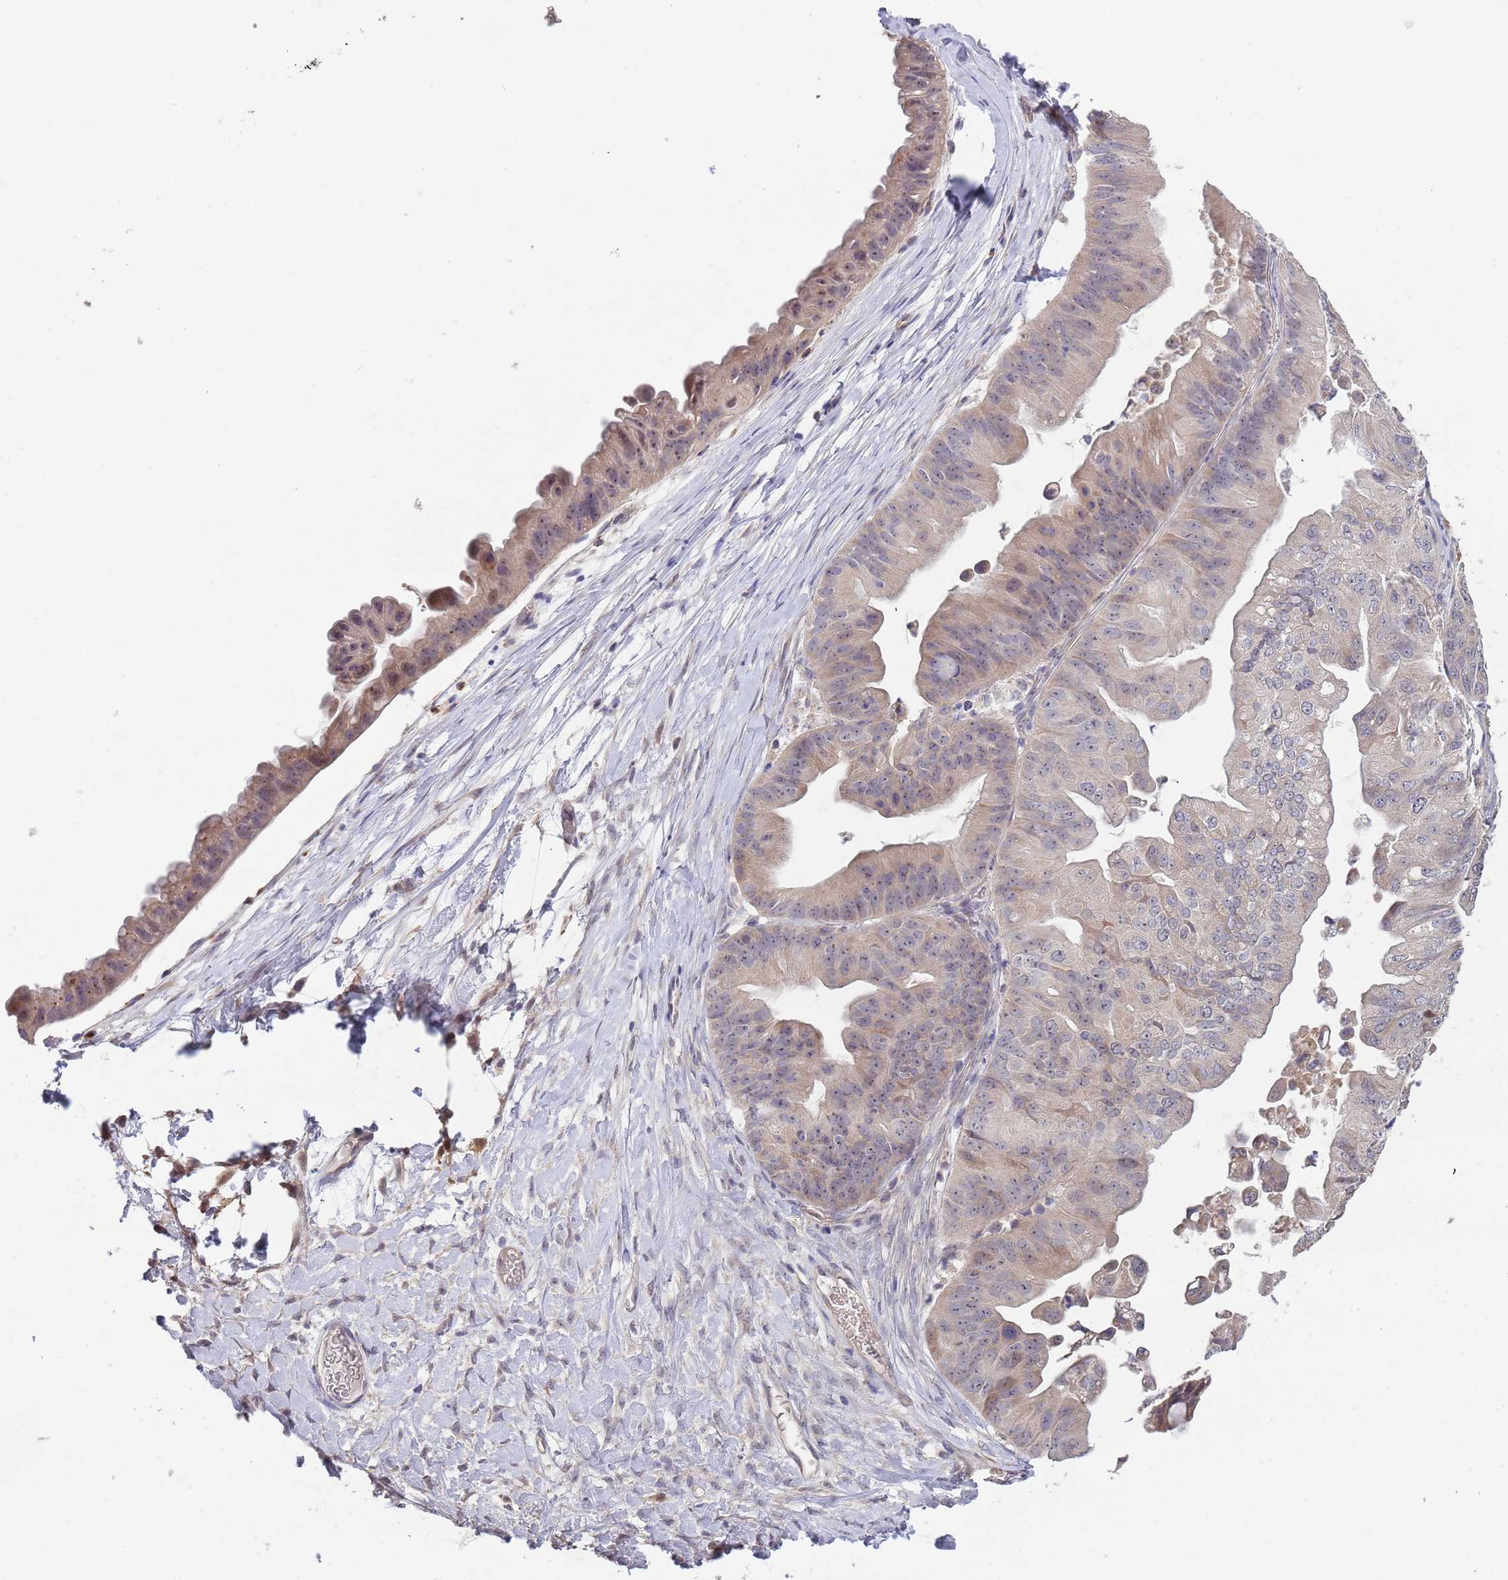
{"staining": {"intensity": "weak", "quantity": "<25%", "location": "cytoplasmic/membranous,nuclear"}, "tissue": "ovarian cancer", "cell_type": "Tumor cells", "image_type": "cancer", "snomed": [{"axis": "morphology", "description": "Cystadenocarcinoma, mucinous, NOS"}, {"axis": "topography", "description": "Ovary"}], "caption": "Protein analysis of ovarian cancer demonstrates no significant staining in tumor cells. (DAB (3,3'-diaminobenzidine) immunohistochemistry visualized using brightfield microscopy, high magnification).", "gene": "TMEM64", "patient": {"sex": "female", "age": 61}}